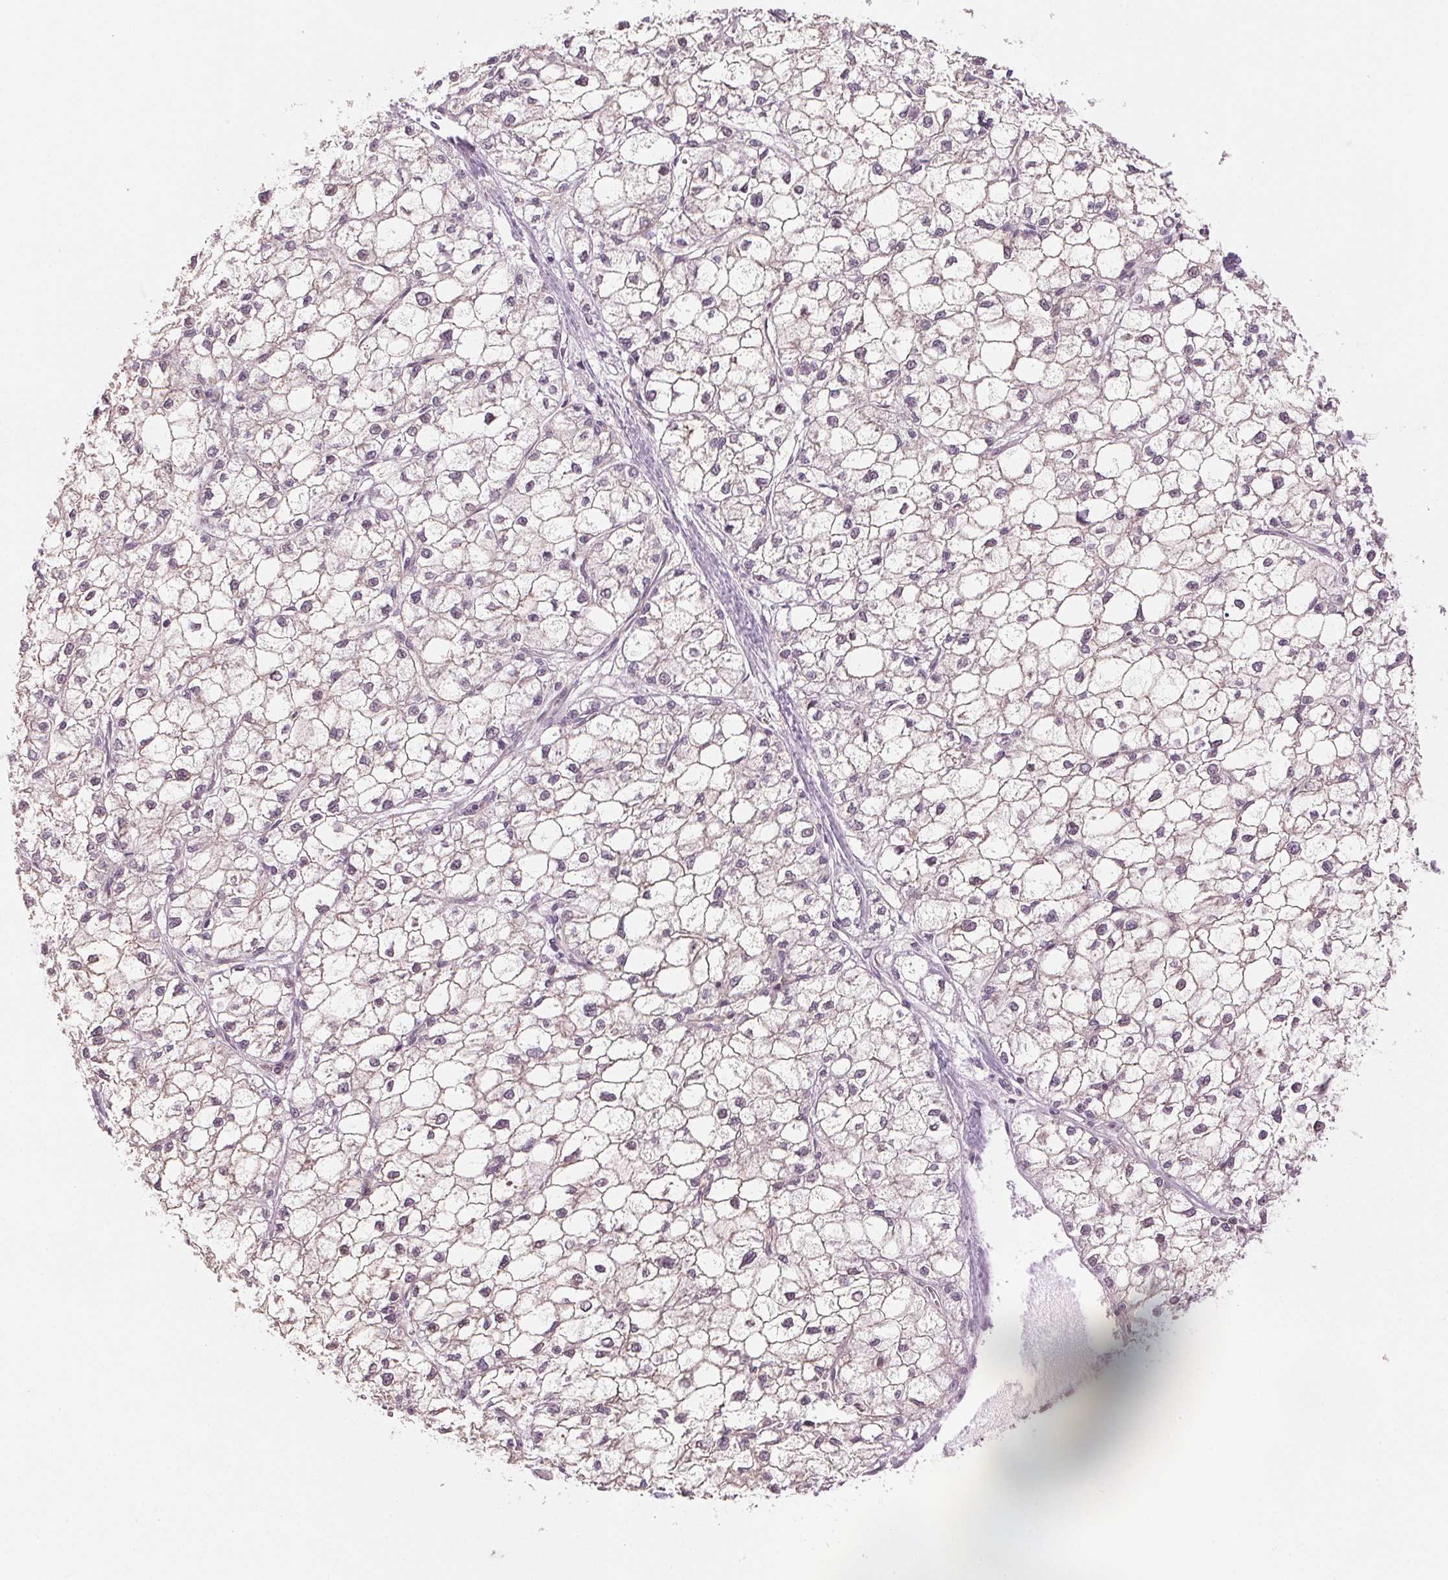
{"staining": {"intensity": "negative", "quantity": "none", "location": "none"}, "tissue": "liver cancer", "cell_type": "Tumor cells", "image_type": "cancer", "snomed": [{"axis": "morphology", "description": "Carcinoma, Hepatocellular, NOS"}, {"axis": "topography", "description": "Liver"}], "caption": "The immunohistochemistry (IHC) histopathology image has no significant expression in tumor cells of liver cancer tissue.", "gene": "PLCB1", "patient": {"sex": "female", "age": 43}}